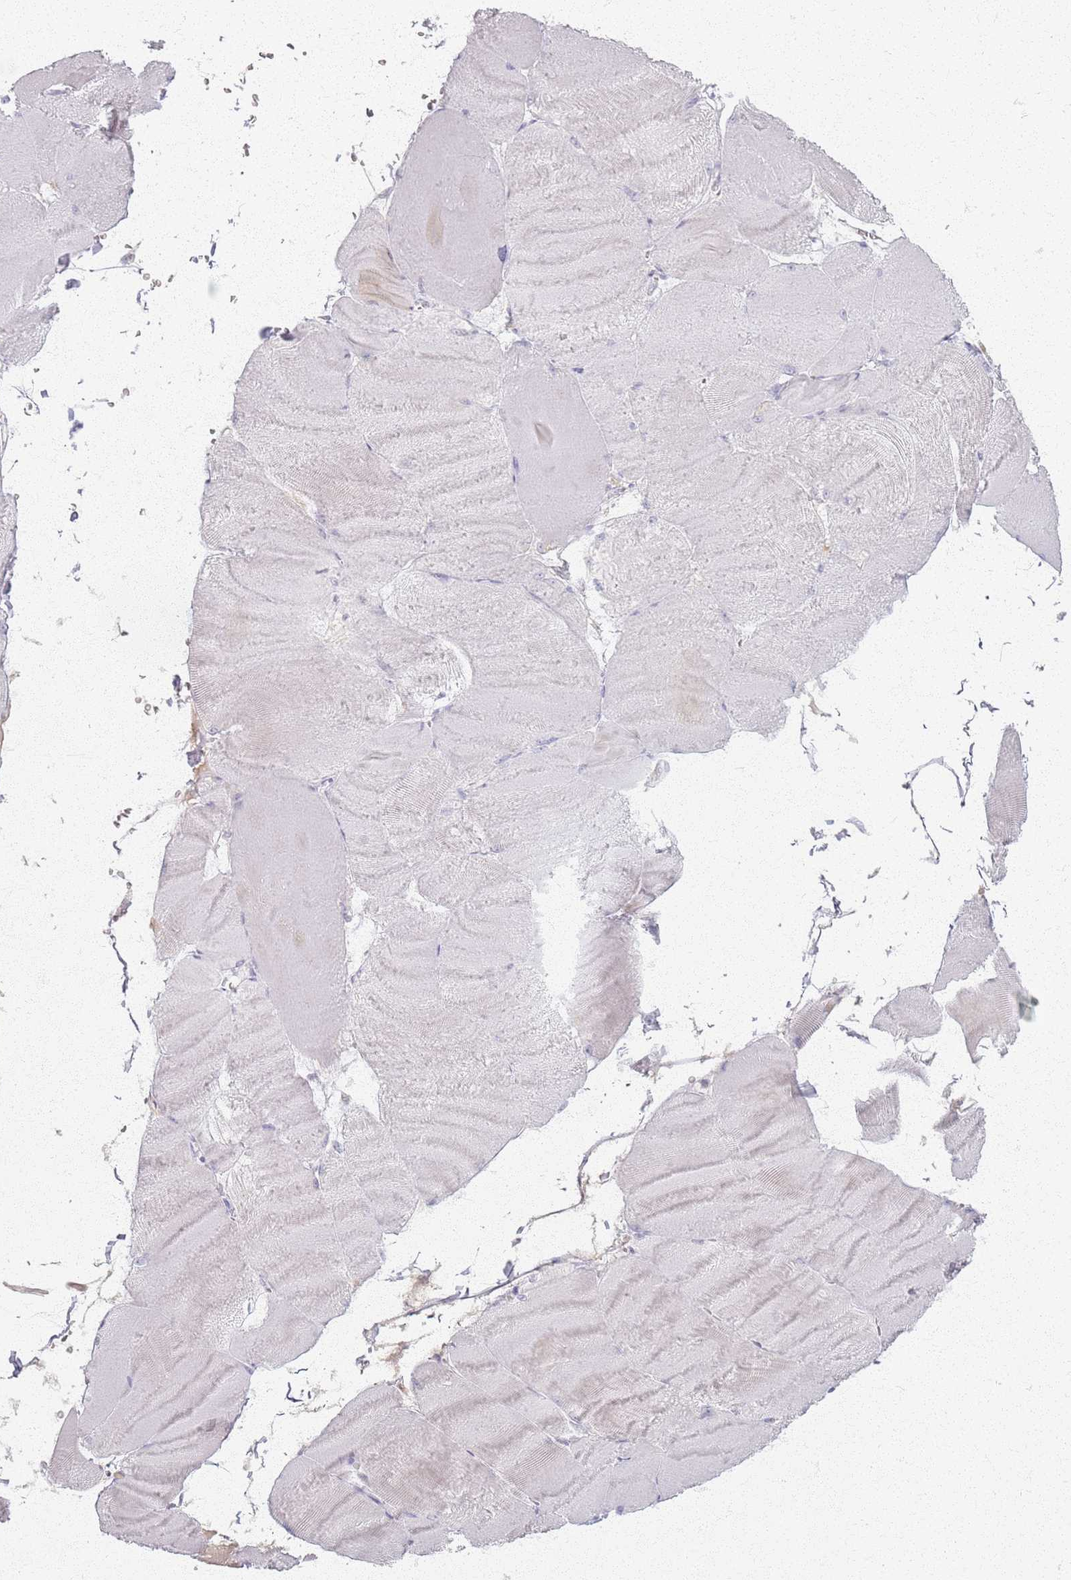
{"staining": {"intensity": "negative", "quantity": "none", "location": "none"}, "tissue": "skeletal muscle", "cell_type": "Myocytes", "image_type": "normal", "snomed": [{"axis": "morphology", "description": "Normal tissue, NOS"}, {"axis": "morphology", "description": "Basal cell carcinoma"}, {"axis": "topography", "description": "Skeletal muscle"}], "caption": "Immunohistochemistry micrograph of benign human skeletal muscle stained for a protein (brown), which exhibits no staining in myocytes.", "gene": "CRIPT", "patient": {"sex": "female", "age": 64}}